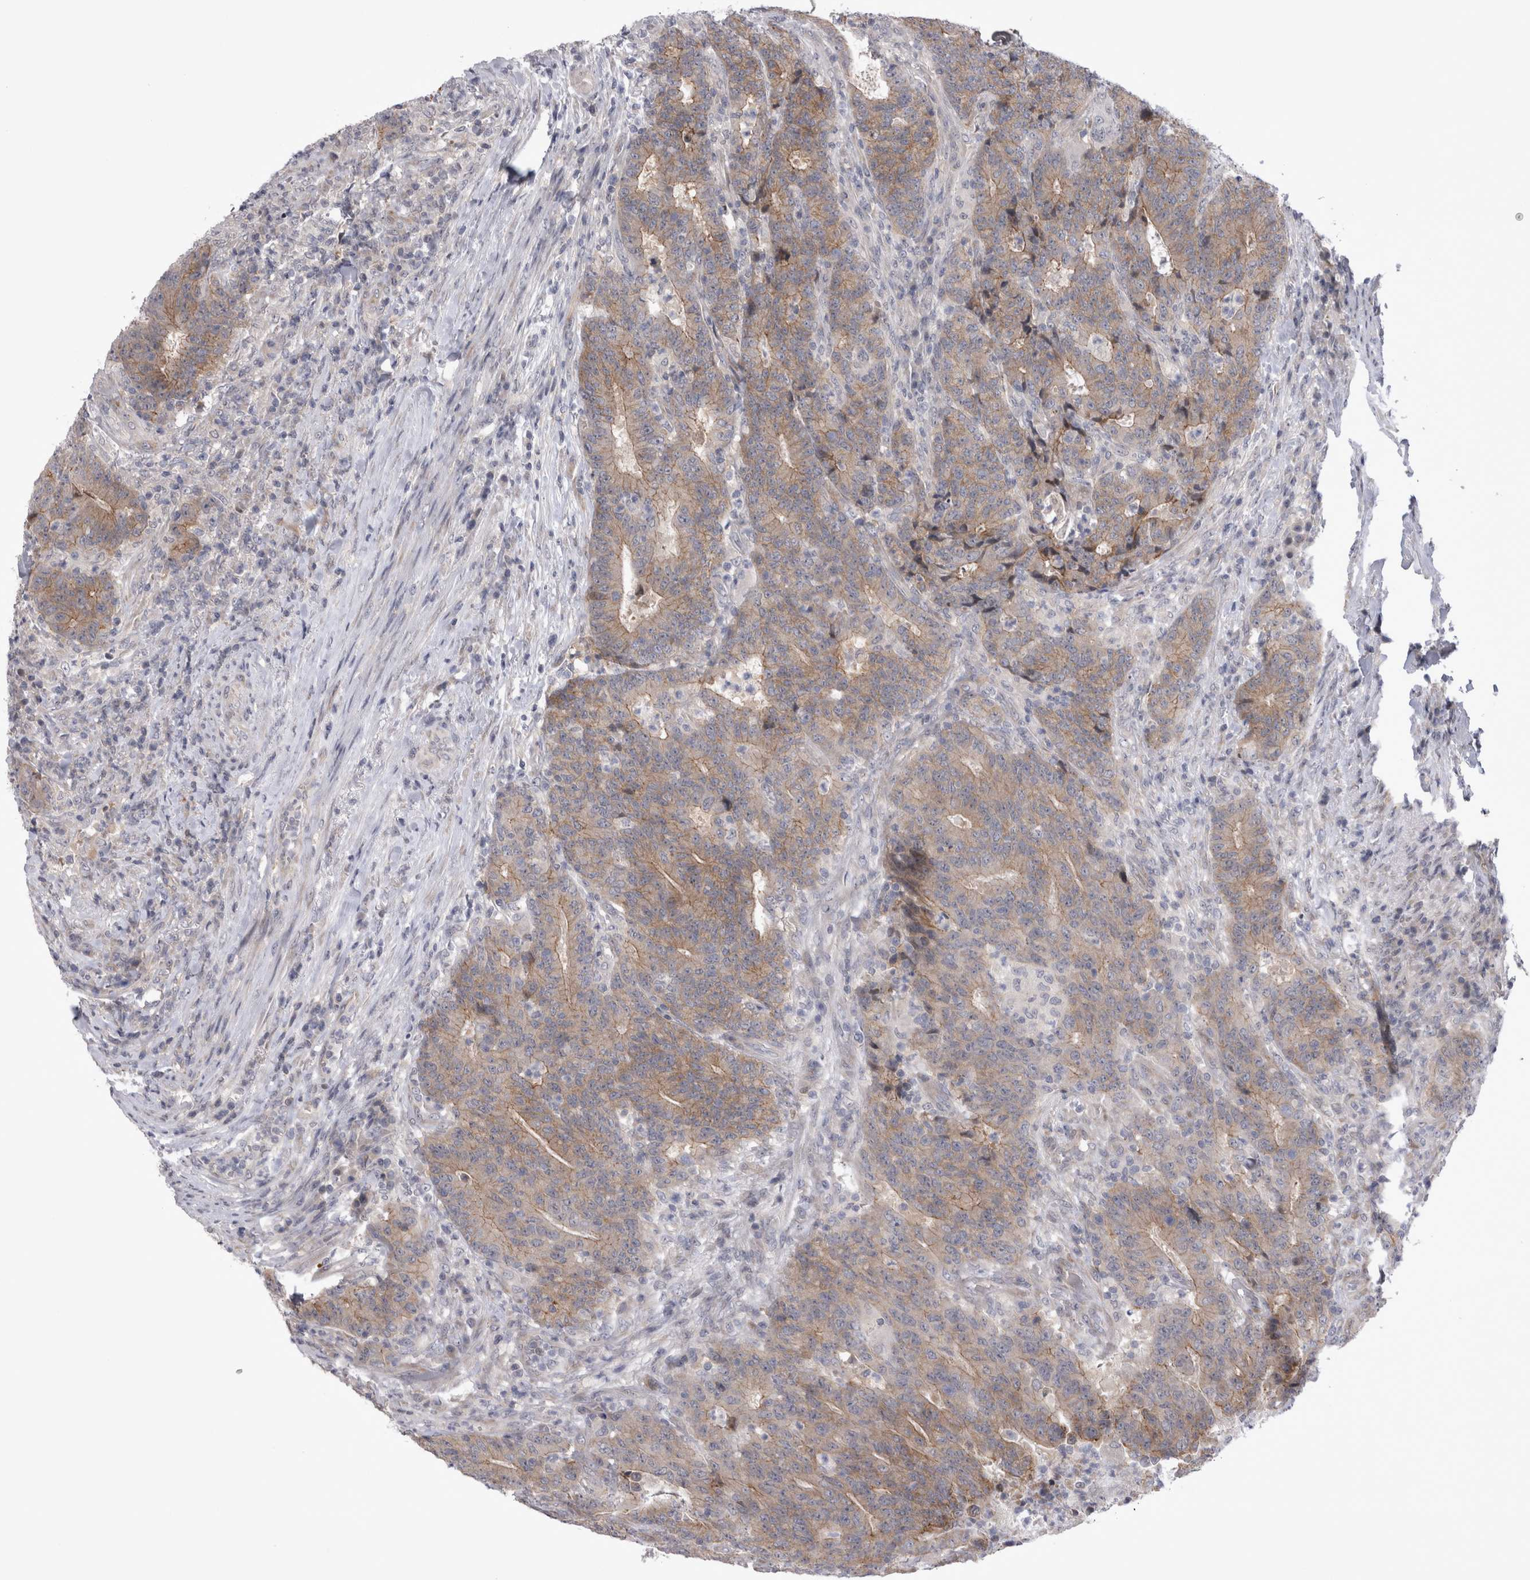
{"staining": {"intensity": "moderate", "quantity": "25%-75%", "location": "cytoplasmic/membranous"}, "tissue": "colorectal cancer", "cell_type": "Tumor cells", "image_type": "cancer", "snomed": [{"axis": "morphology", "description": "Normal tissue, NOS"}, {"axis": "morphology", "description": "Adenocarcinoma, NOS"}, {"axis": "topography", "description": "Colon"}], "caption": "Immunohistochemistry image of neoplastic tissue: colorectal cancer (adenocarcinoma) stained using IHC shows medium levels of moderate protein expression localized specifically in the cytoplasmic/membranous of tumor cells, appearing as a cytoplasmic/membranous brown color.", "gene": "NENF", "patient": {"sex": "female", "age": 75}}